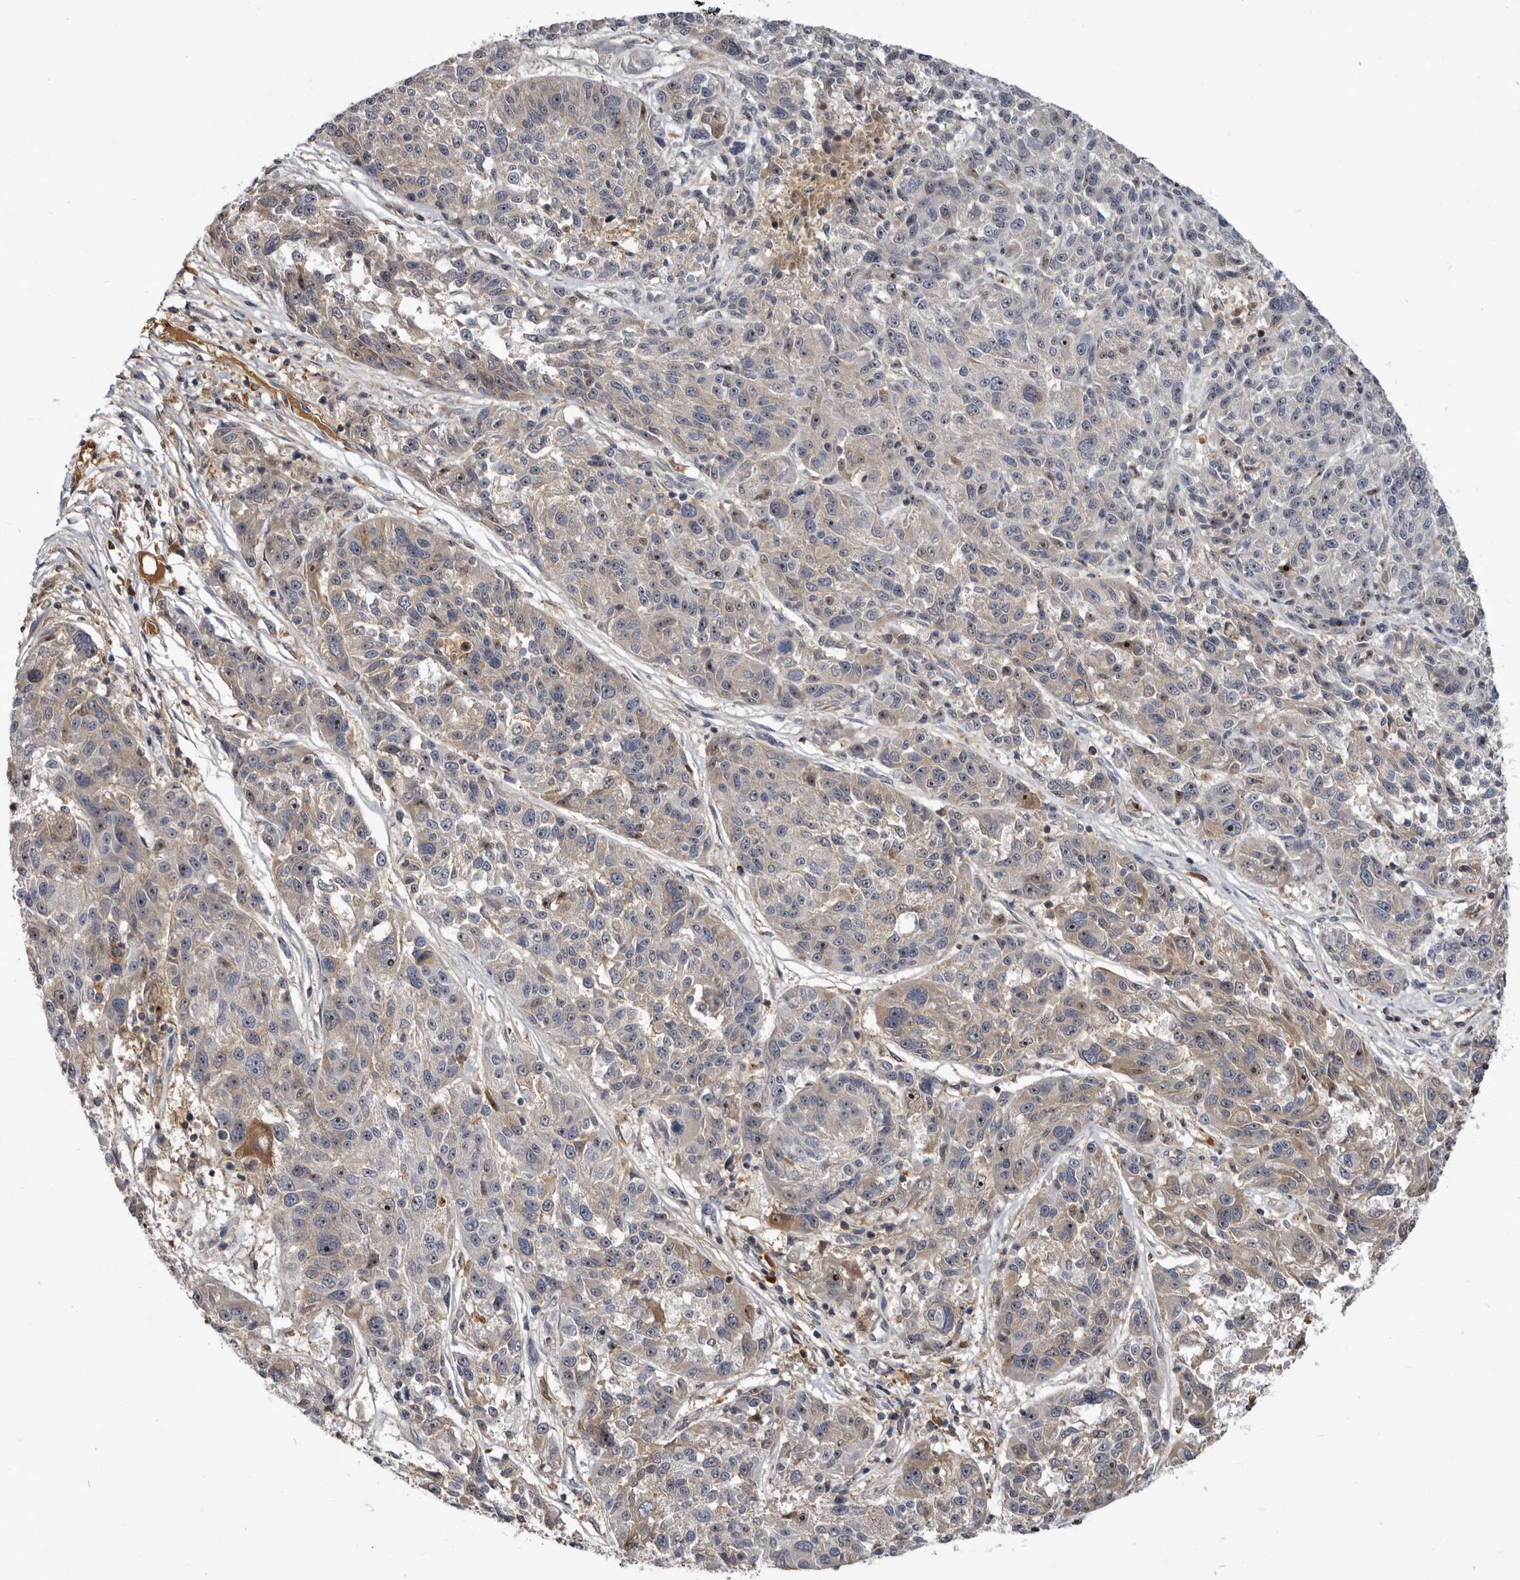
{"staining": {"intensity": "weak", "quantity": "<25%", "location": "cytoplasmic/membranous,nuclear"}, "tissue": "melanoma", "cell_type": "Tumor cells", "image_type": "cancer", "snomed": [{"axis": "morphology", "description": "Malignant melanoma, NOS"}, {"axis": "topography", "description": "Skin"}], "caption": "An IHC histopathology image of melanoma is shown. There is no staining in tumor cells of melanoma.", "gene": "TTC39A", "patient": {"sex": "male", "age": 53}}